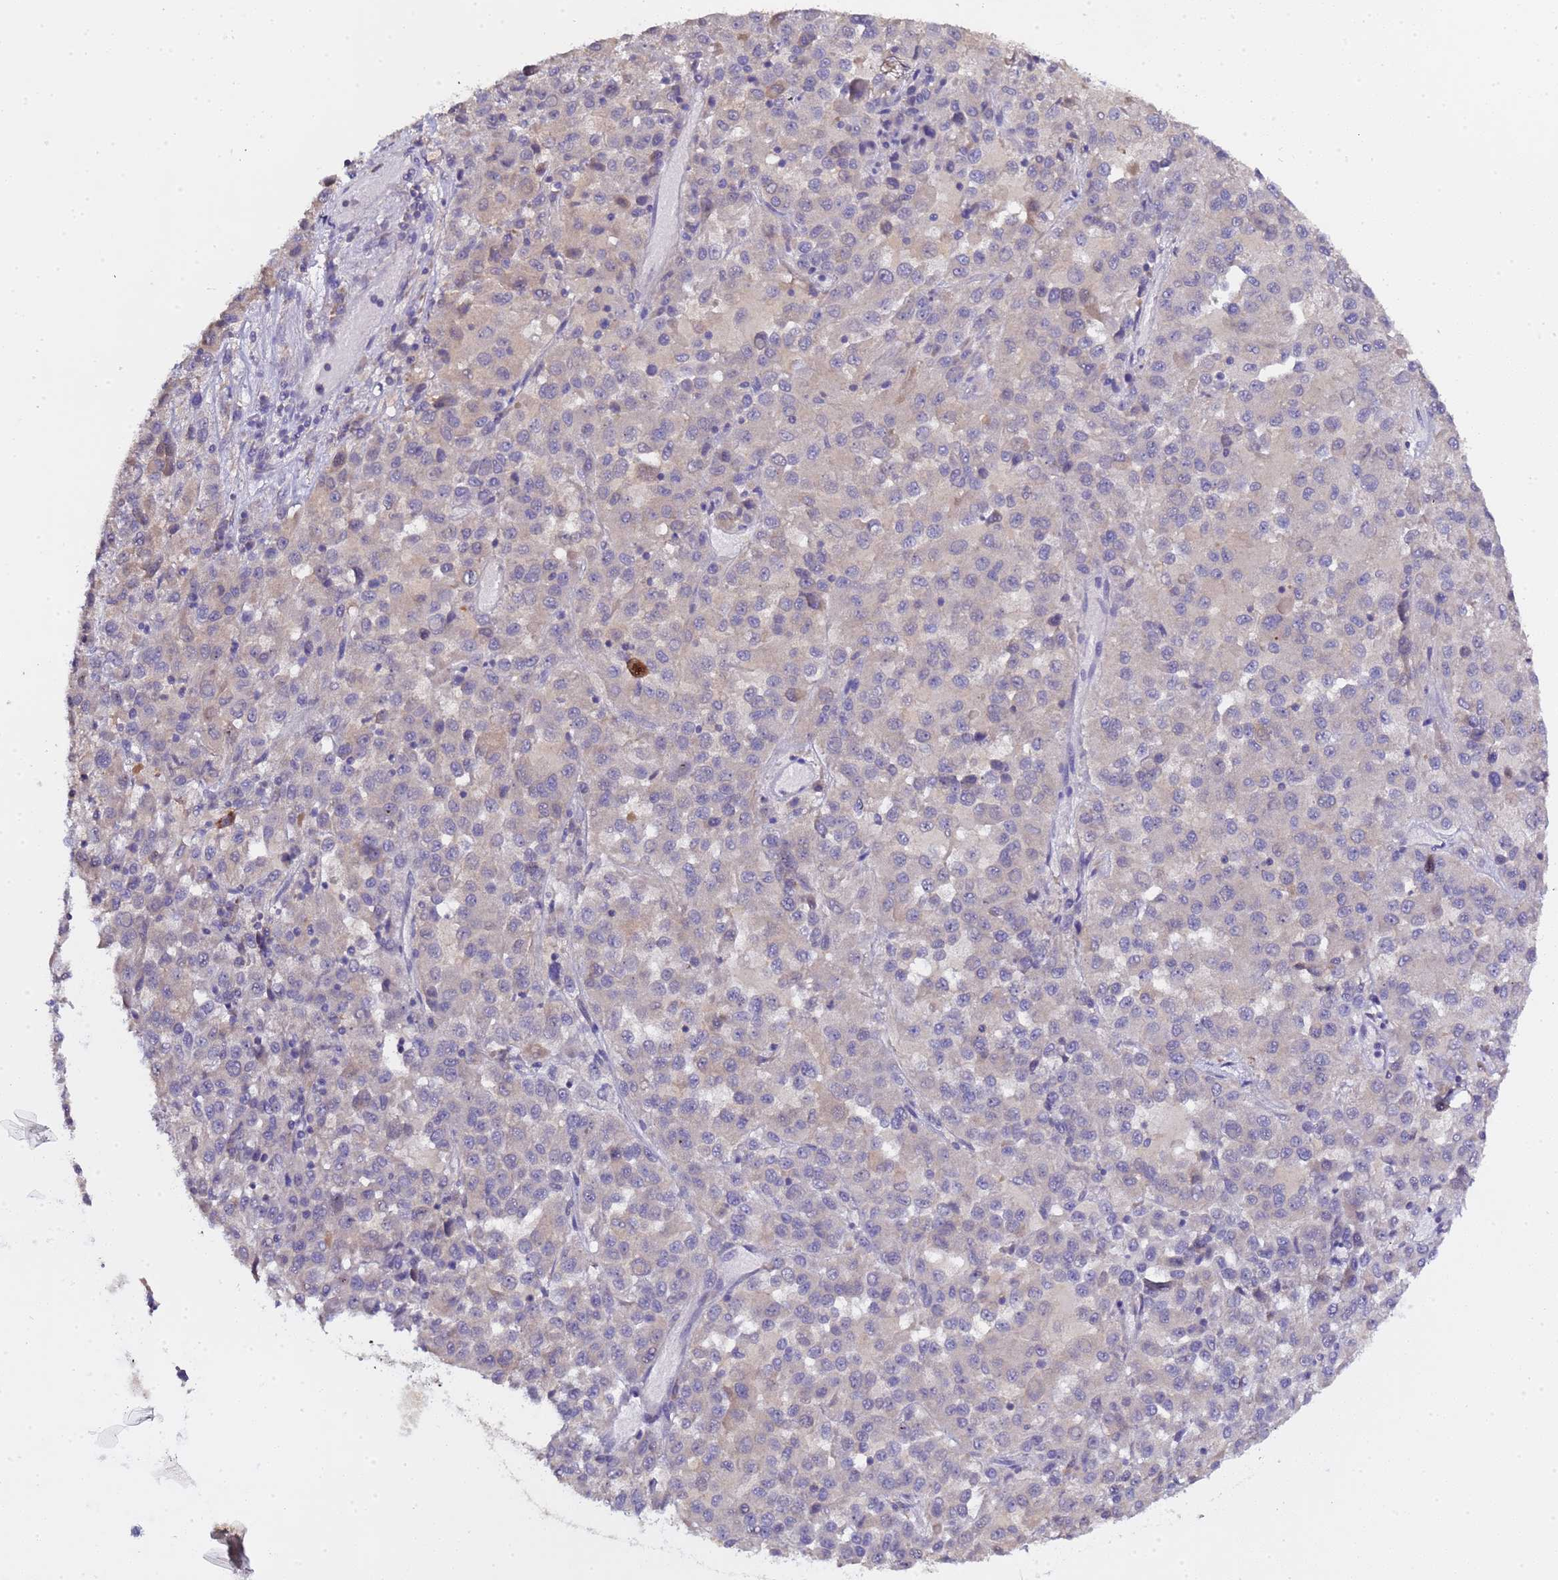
{"staining": {"intensity": "negative", "quantity": "none", "location": "none"}, "tissue": "melanoma", "cell_type": "Tumor cells", "image_type": "cancer", "snomed": [{"axis": "morphology", "description": "Malignant melanoma, Metastatic site"}, {"axis": "topography", "description": "Lung"}], "caption": "This is an immunohistochemistry (IHC) image of melanoma. There is no staining in tumor cells.", "gene": "ELMOD2", "patient": {"sex": "male", "age": 64}}